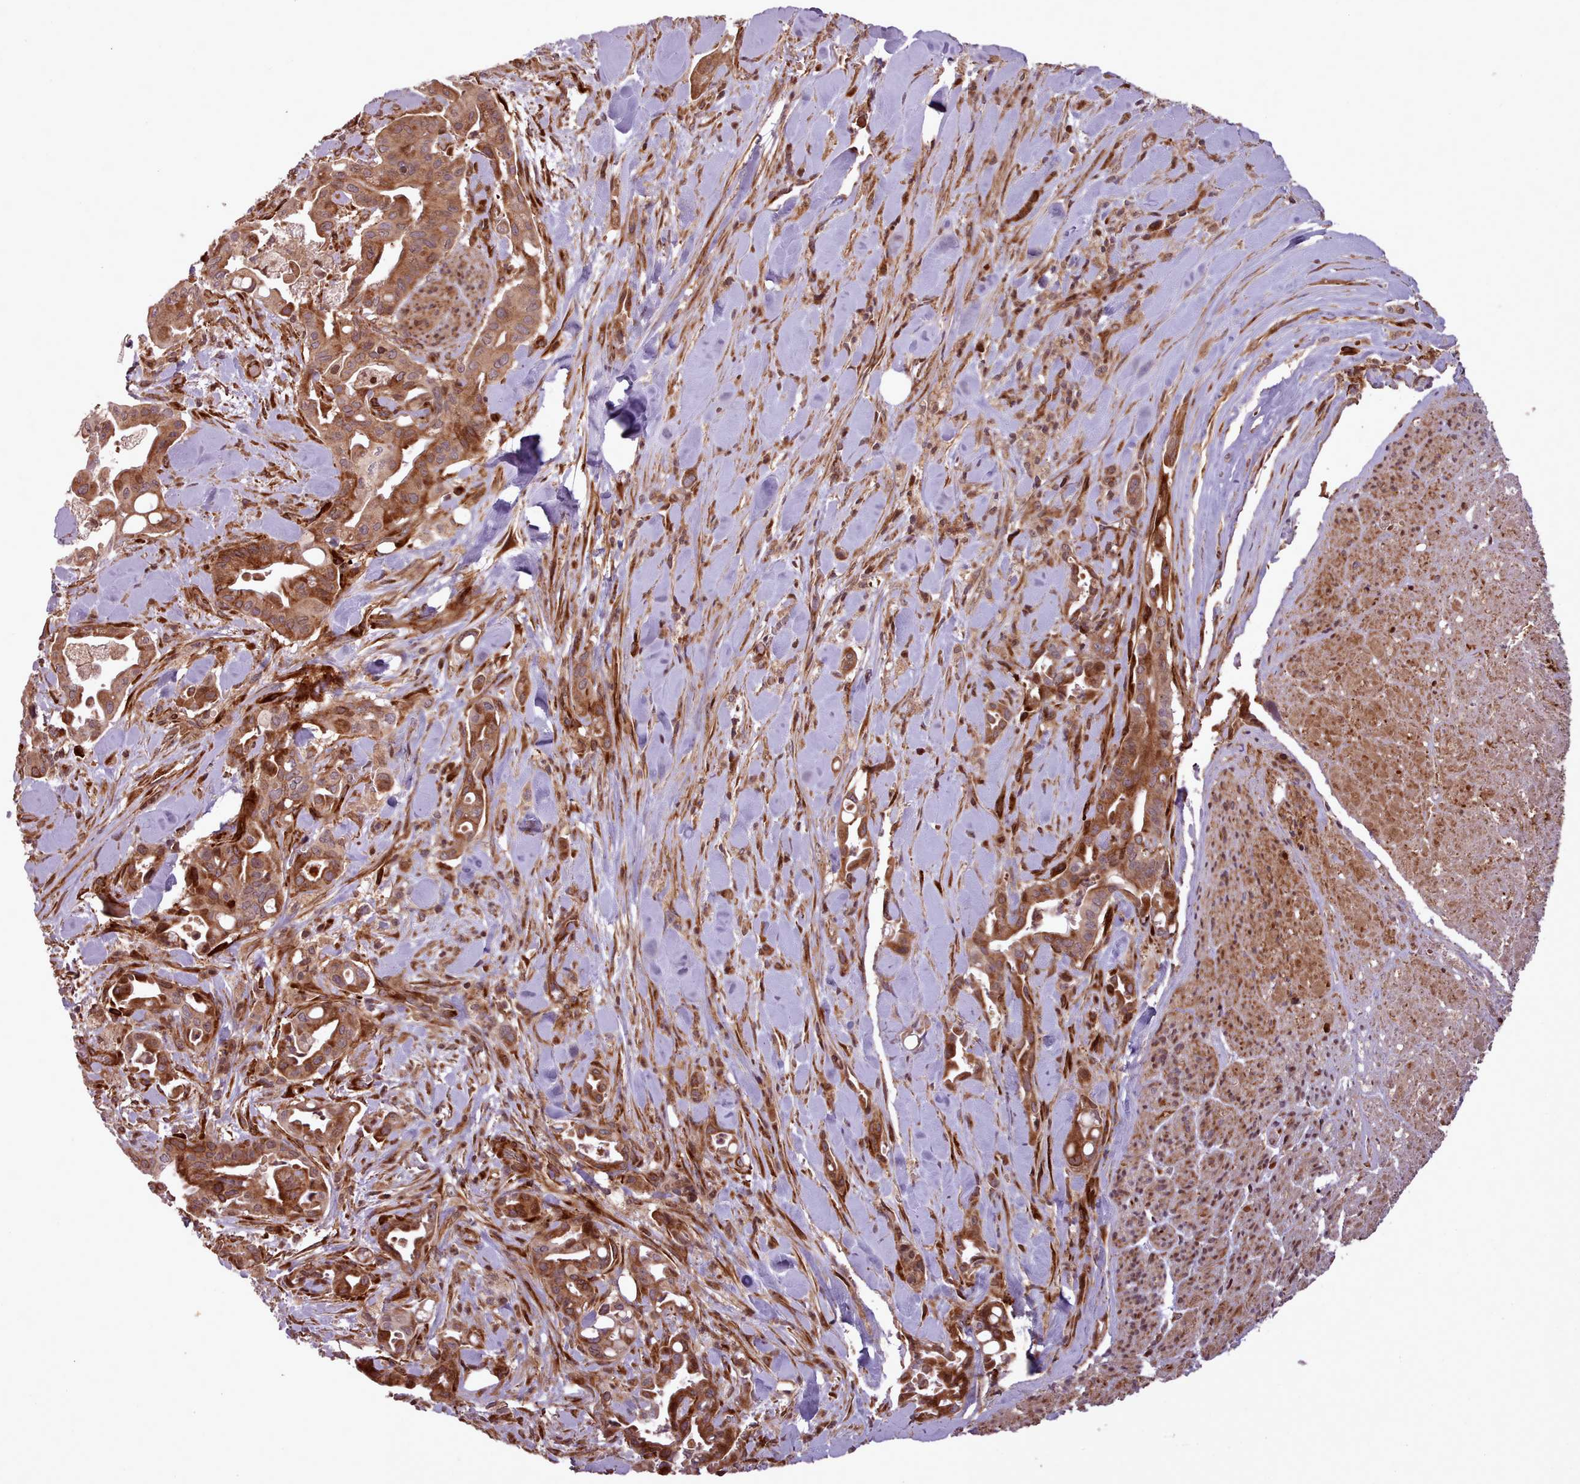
{"staining": {"intensity": "moderate", "quantity": ">75%", "location": "cytoplasmic/membranous"}, "tissue": "liver cancer", "cell_type": "Tumor cells", "image_type": "cancer", "snomed": [{"axis": "morphology", "description": "Cholangiocarcinoma"}, {"axis": "topography", "description": "Liver"}], "caption": "An image of human cholangiocarcinoma (liver) stained for a protein displays moderate cytoplasmic/membranous brown staining in tumor cells.", "gene": "NLRP7", "patient": {"sex": "female", "age": 68}}